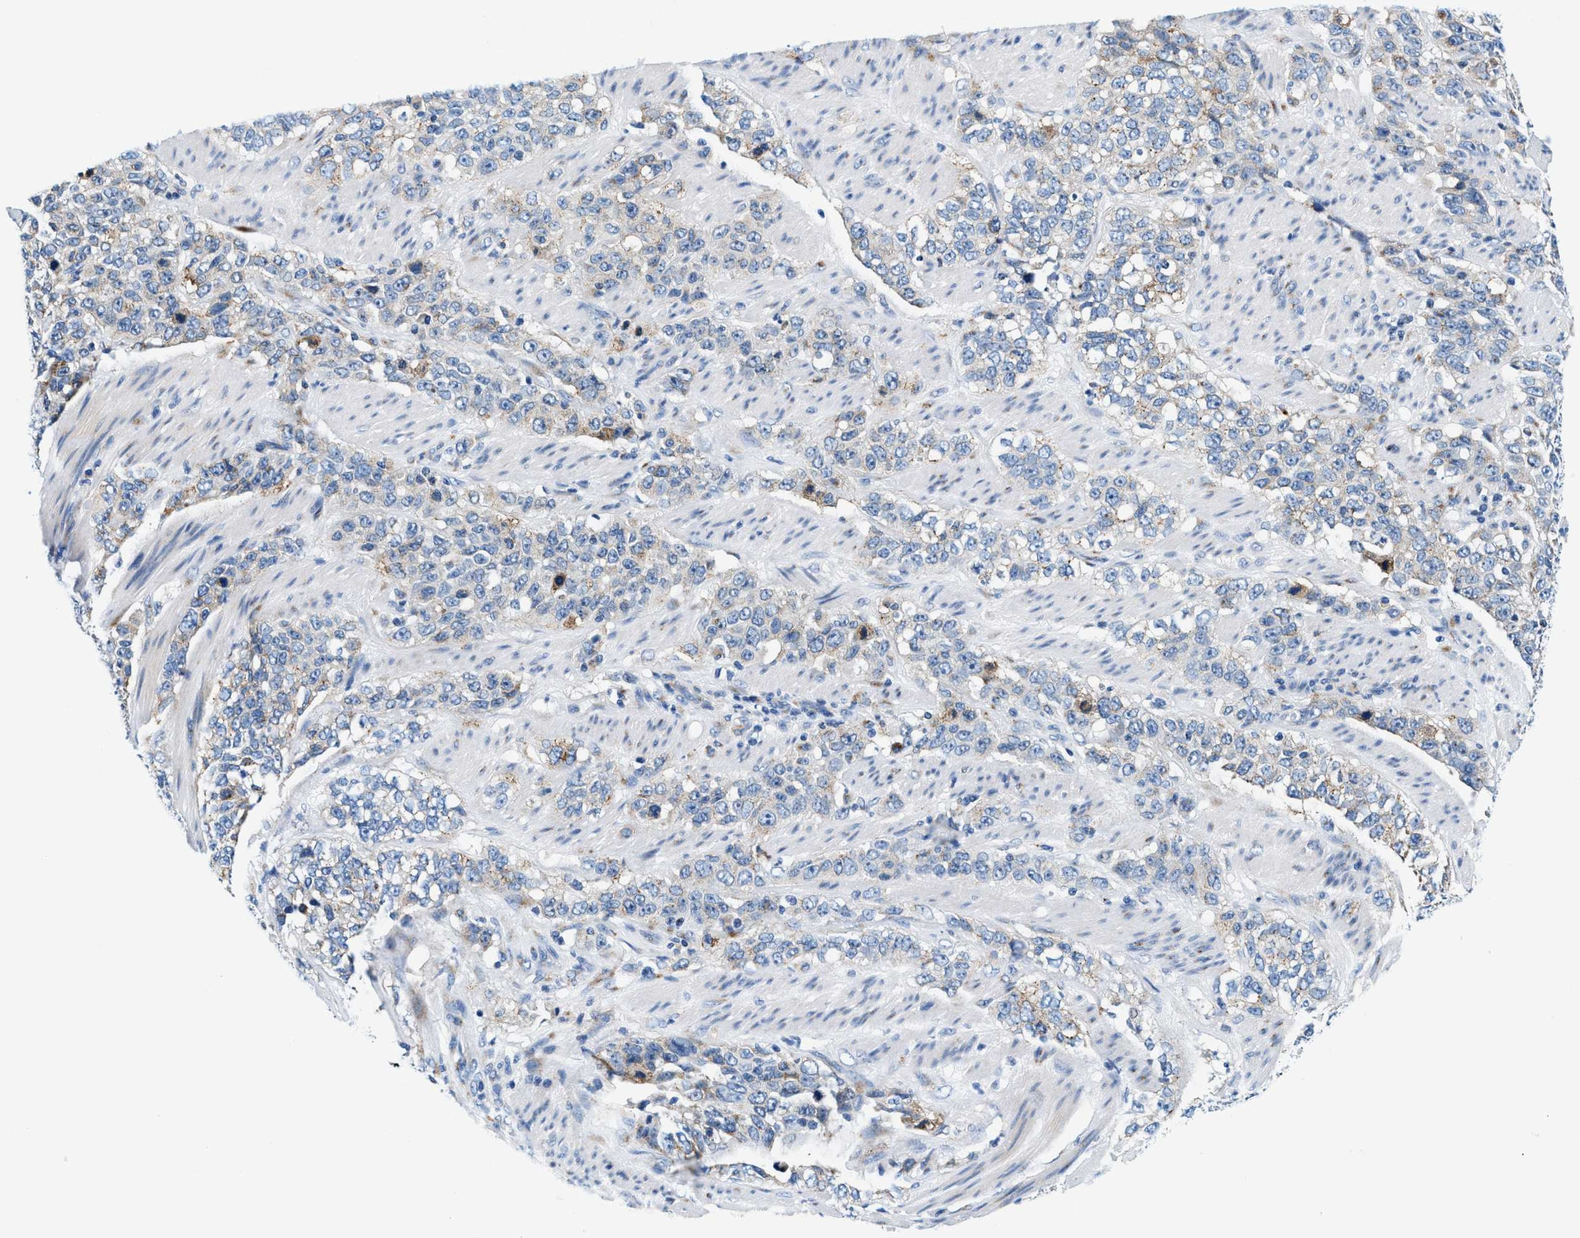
{"staining": {"intensity": "weak", "quantity": "<25%", "location": "cytoplasmic/membranous"}, "tissue": "stomach cancer", "cell_type": "Tumor cells", "image_type": "cancer", "snomed": [{"axis": "morphology", "description": "Adenocarcinoma, NOS"}, {"axis": "topography", "description": "Stomach"}], "caption": "A histopathology image of stomach cancer stained for a protein demonstrates no brown staining in tumor cells.", "gene": "VPS53", "patient": {"sex": "male", "age": 48}}